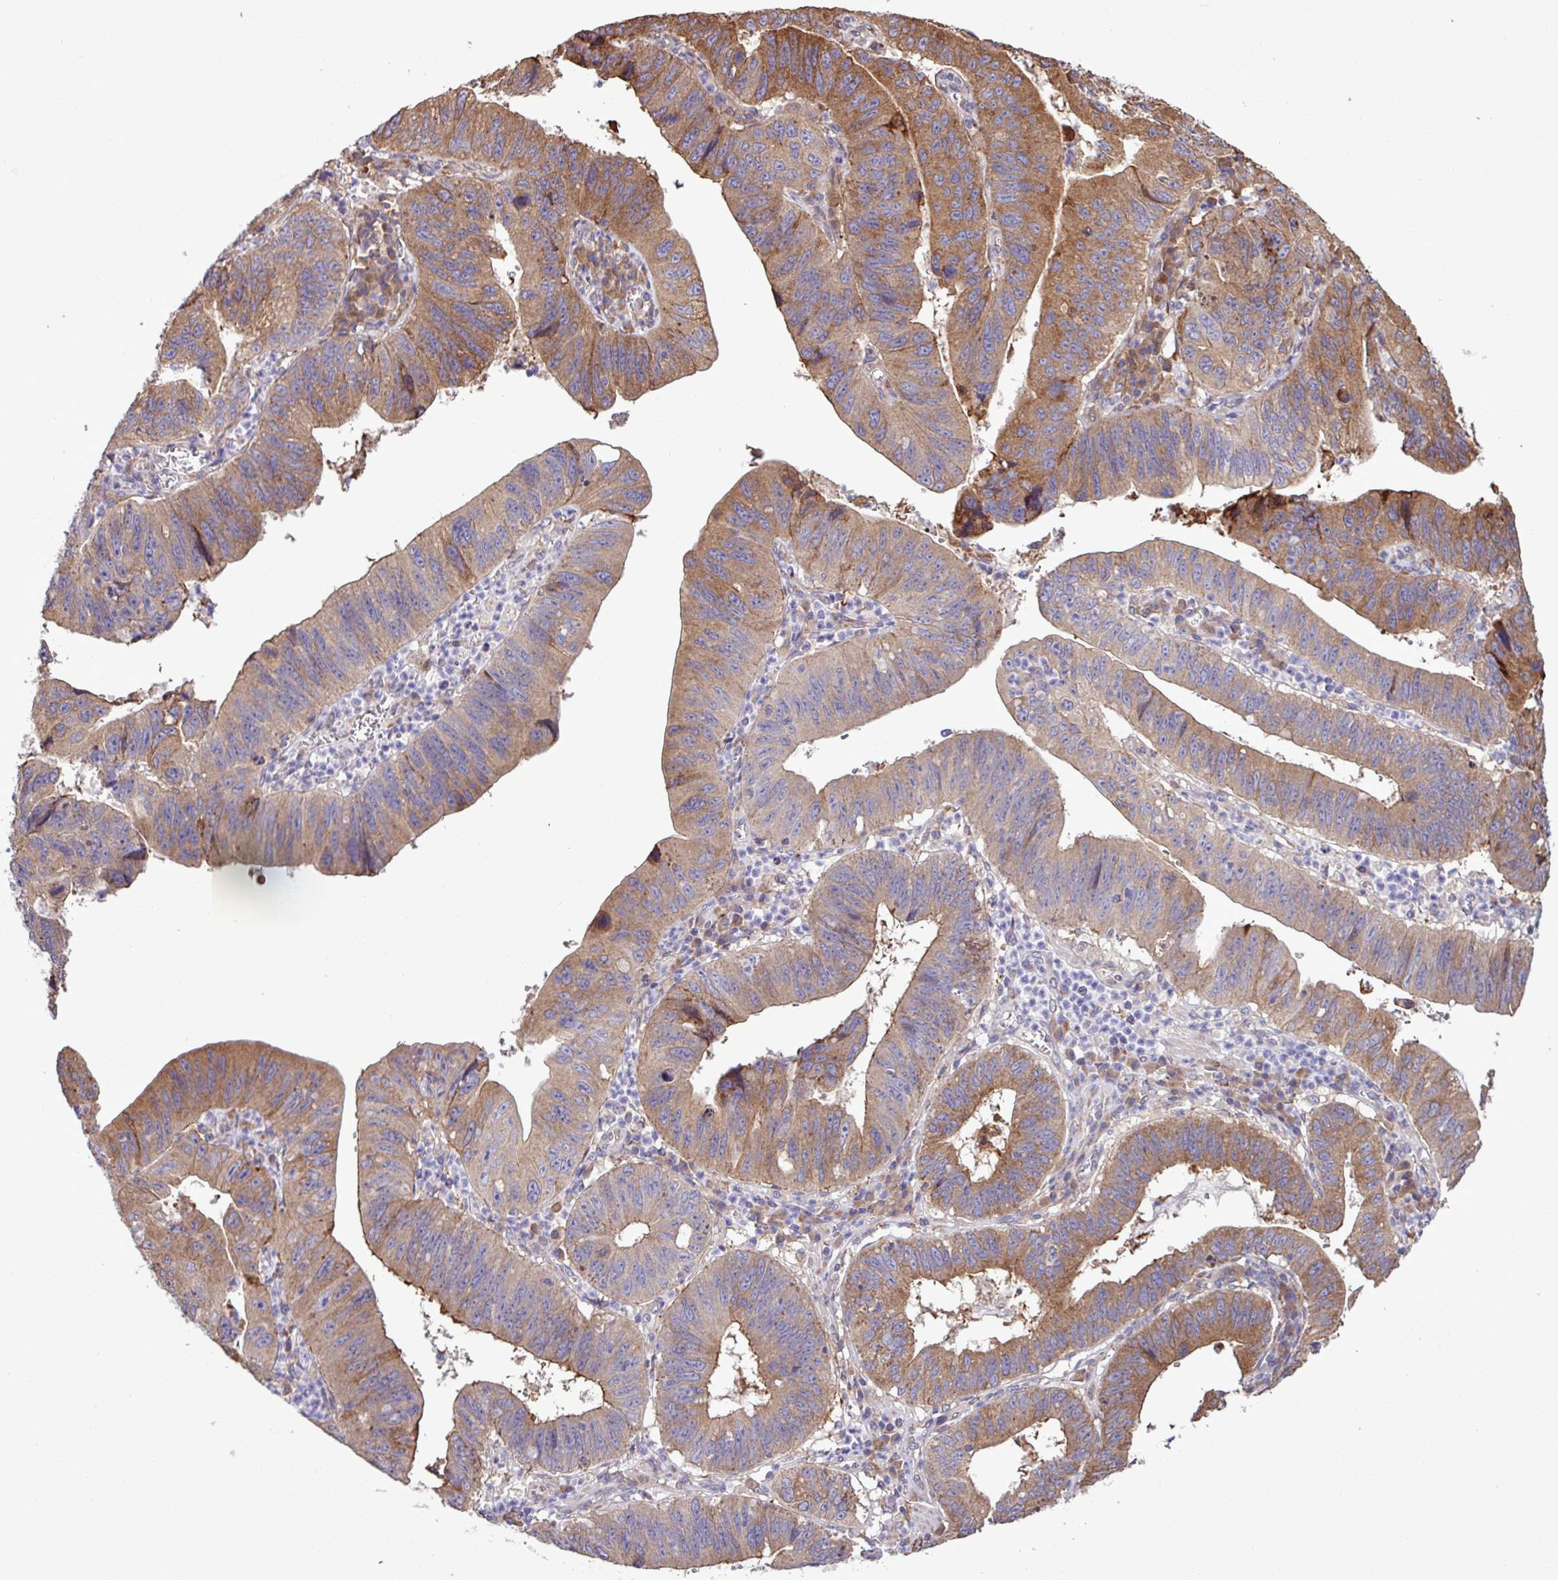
{"staining": {"intensity": "moderate", "quantity": "25%-75%", "location": "cytoplasmic/membranous"}, "tissue": "stomach cancer", "cell_type": "Tumor cells", "image_type": "cancer", "snomed": [{"axis": "morphology", "description": "Adenocarcinoma, NOS"}, {"axis": "topography", "description": "Stomach"}], "caption": "Protein analysis of stomach adenocarcinoma tissue shows moderate cytoplasmic/membranous staining in approximately 25%-75% of tumor cells. (Stains: DAB in brown, nuclei in blue, Microscopy: brightfield microscopy at high magnification).", "gene": "MEGF6", "patient": {"sex": "male", "age": 59}}